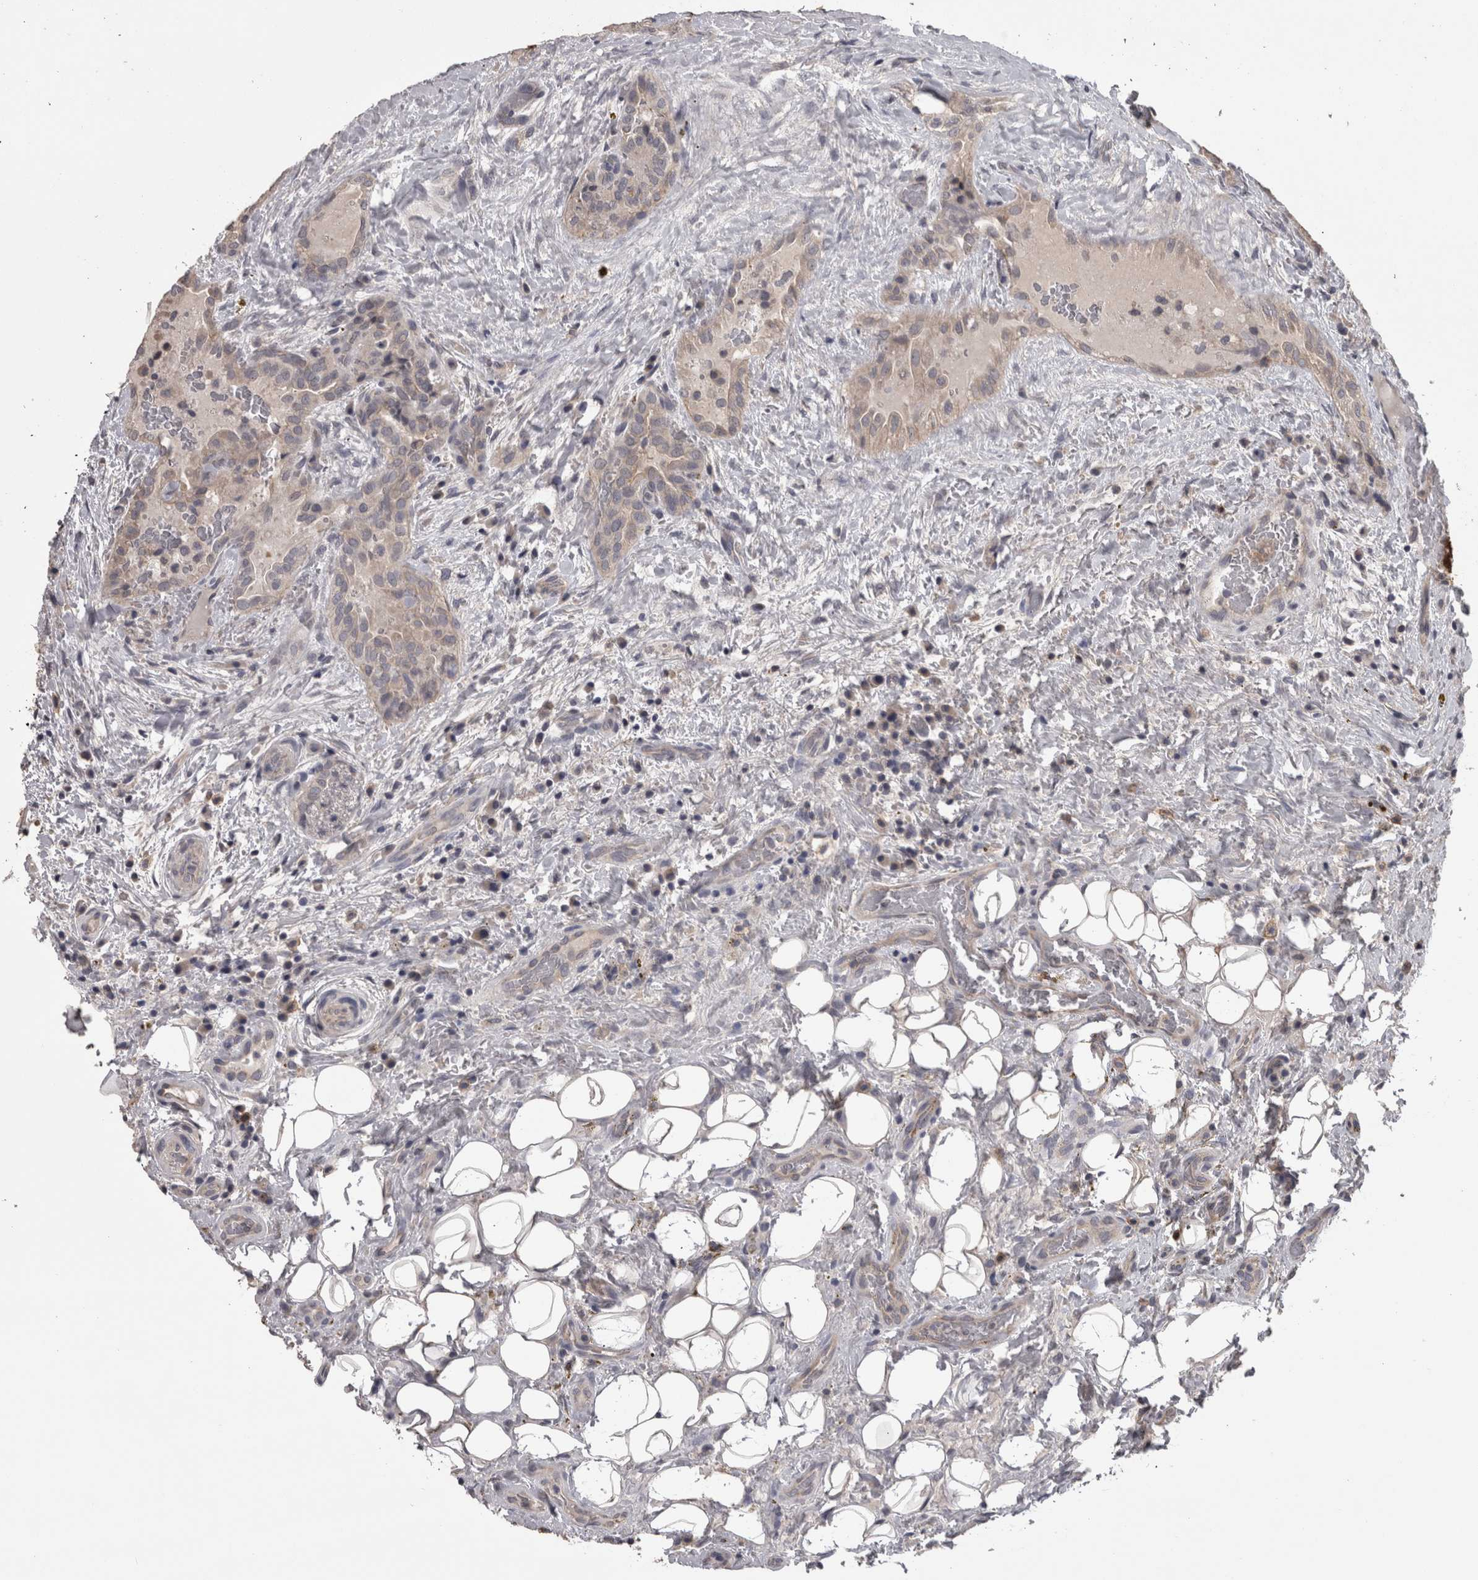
{"staining": {"intensity": "negative", "quantity": "none", "location": "none"}, "tissue": "thyroid cancer", "cell_type": "Tumor cells", "image_type": "cancer", "snomed": [{"axis": "morphology", "description": "Papillary adenocarcinoma, NOS"}, {"axis": "topography", "description": "Thyroid gland"}], "caption": "Immunohistochemistry (IHC) photomicrograph of human papillary adenocarcinoma (thyroid) stained for a protein (brown), which reveals no expression in tumor cells. (DAB immunohistochemistry, high magnification).", "gene": "PON3", "patient": {"sex": "male", "age": 77}}